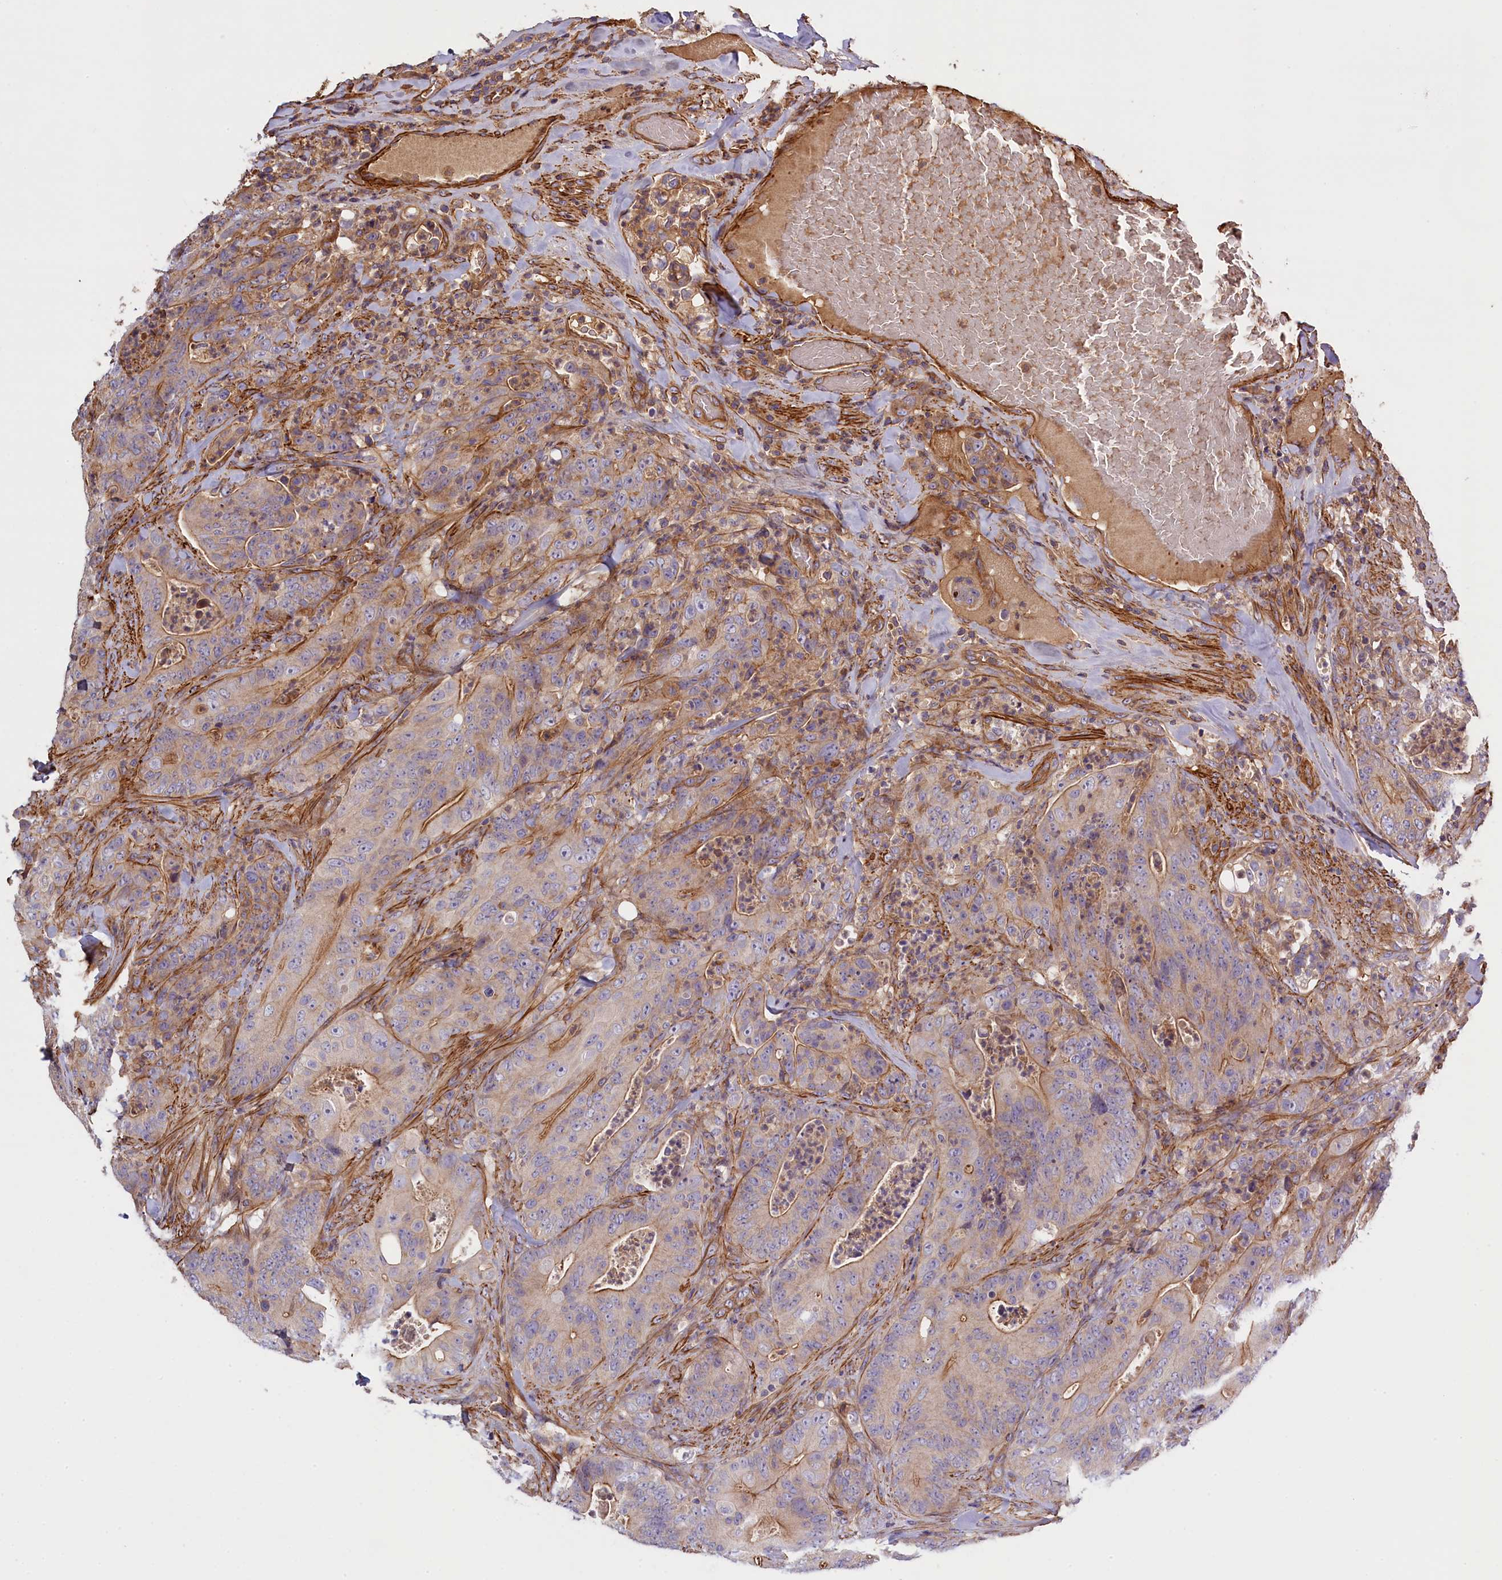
{"staining": {"intensity": "moderate", "quantity": "<25%", "location": "cytoplasmic/membranous"}, "tissue": "colorectal cancer", "cell_type": "Tumor cells", "image_type": "cancer", "snomed": [{"axis": "morphology", "description": "Normal tissue, NOS"}, {"axis": "topography", "description": "Colon"}], "caption": "Protein positivity by immunohistochemistry (IHC) displays moderate cytoplasmic/membranous positivity in about <25% of tumor cells in colorectal cancer.", "gene": "FUZ", "patient": {"sex": "female", "age": 82}}